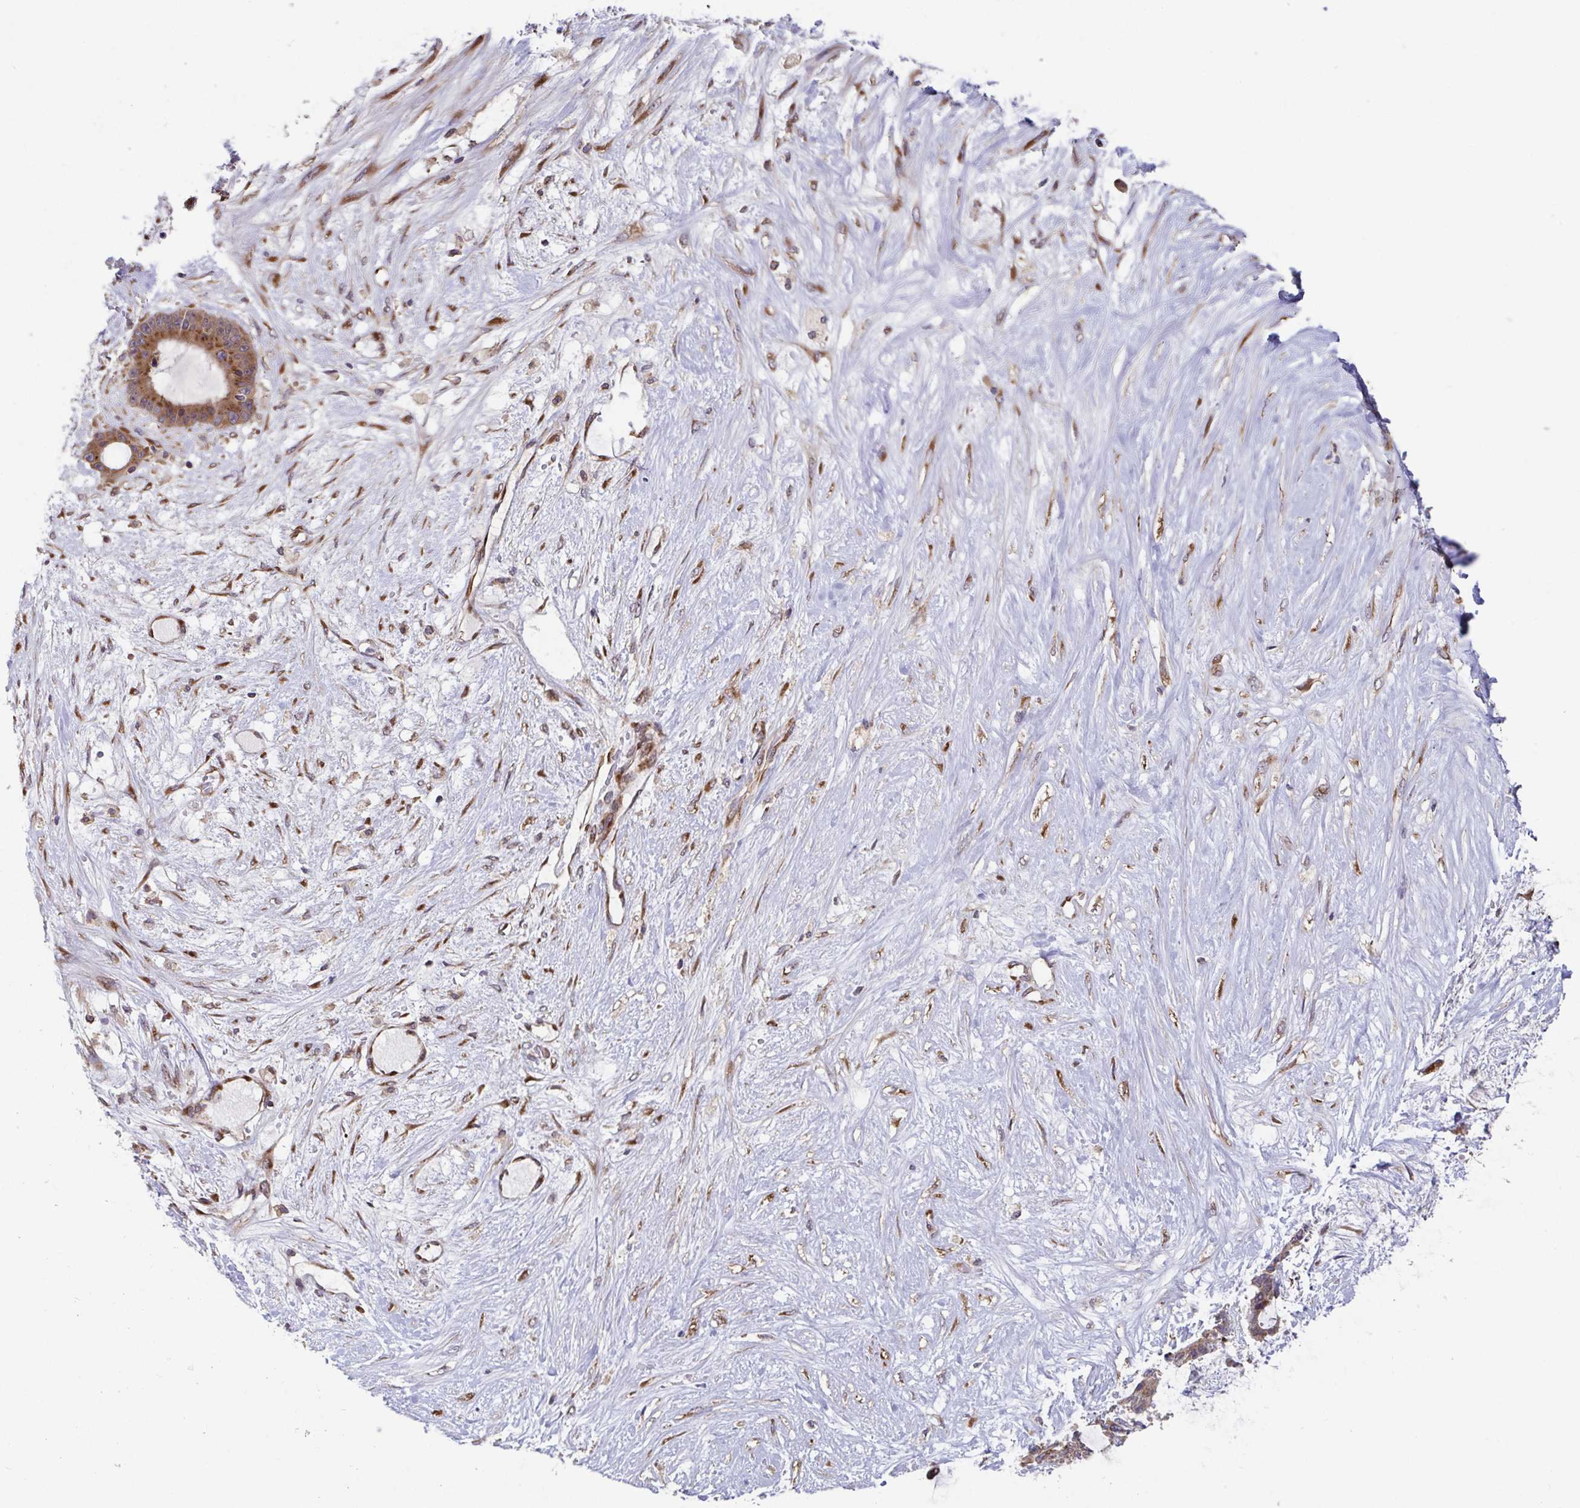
{"staining": {"intensity": "moderate", "quantity": ">75%", "location": "cytoplasmic/membranous"}, "tissue": "liver cancer", "cell_type": "Tumor cells", "image_type": "cancer", "snomed": [{"axis": "morphology", "description": "Normal tissue, NOS"}, {"axis": "morphology", "description": "Cholangiocarcinoma"}, {"axis": "topography", "description": "Liver"}, {"axis": "topography", "description": "Peripheral nerve tissue"}], "caption": "Immunohistochemical staining of human liver cancer reveals medium levels of moderate cytoplasmic/membranous protein staining in about >75% of tumor cells.", "gene": "ATP5MJ", "patient": {"sex": "female", "age": 73}}